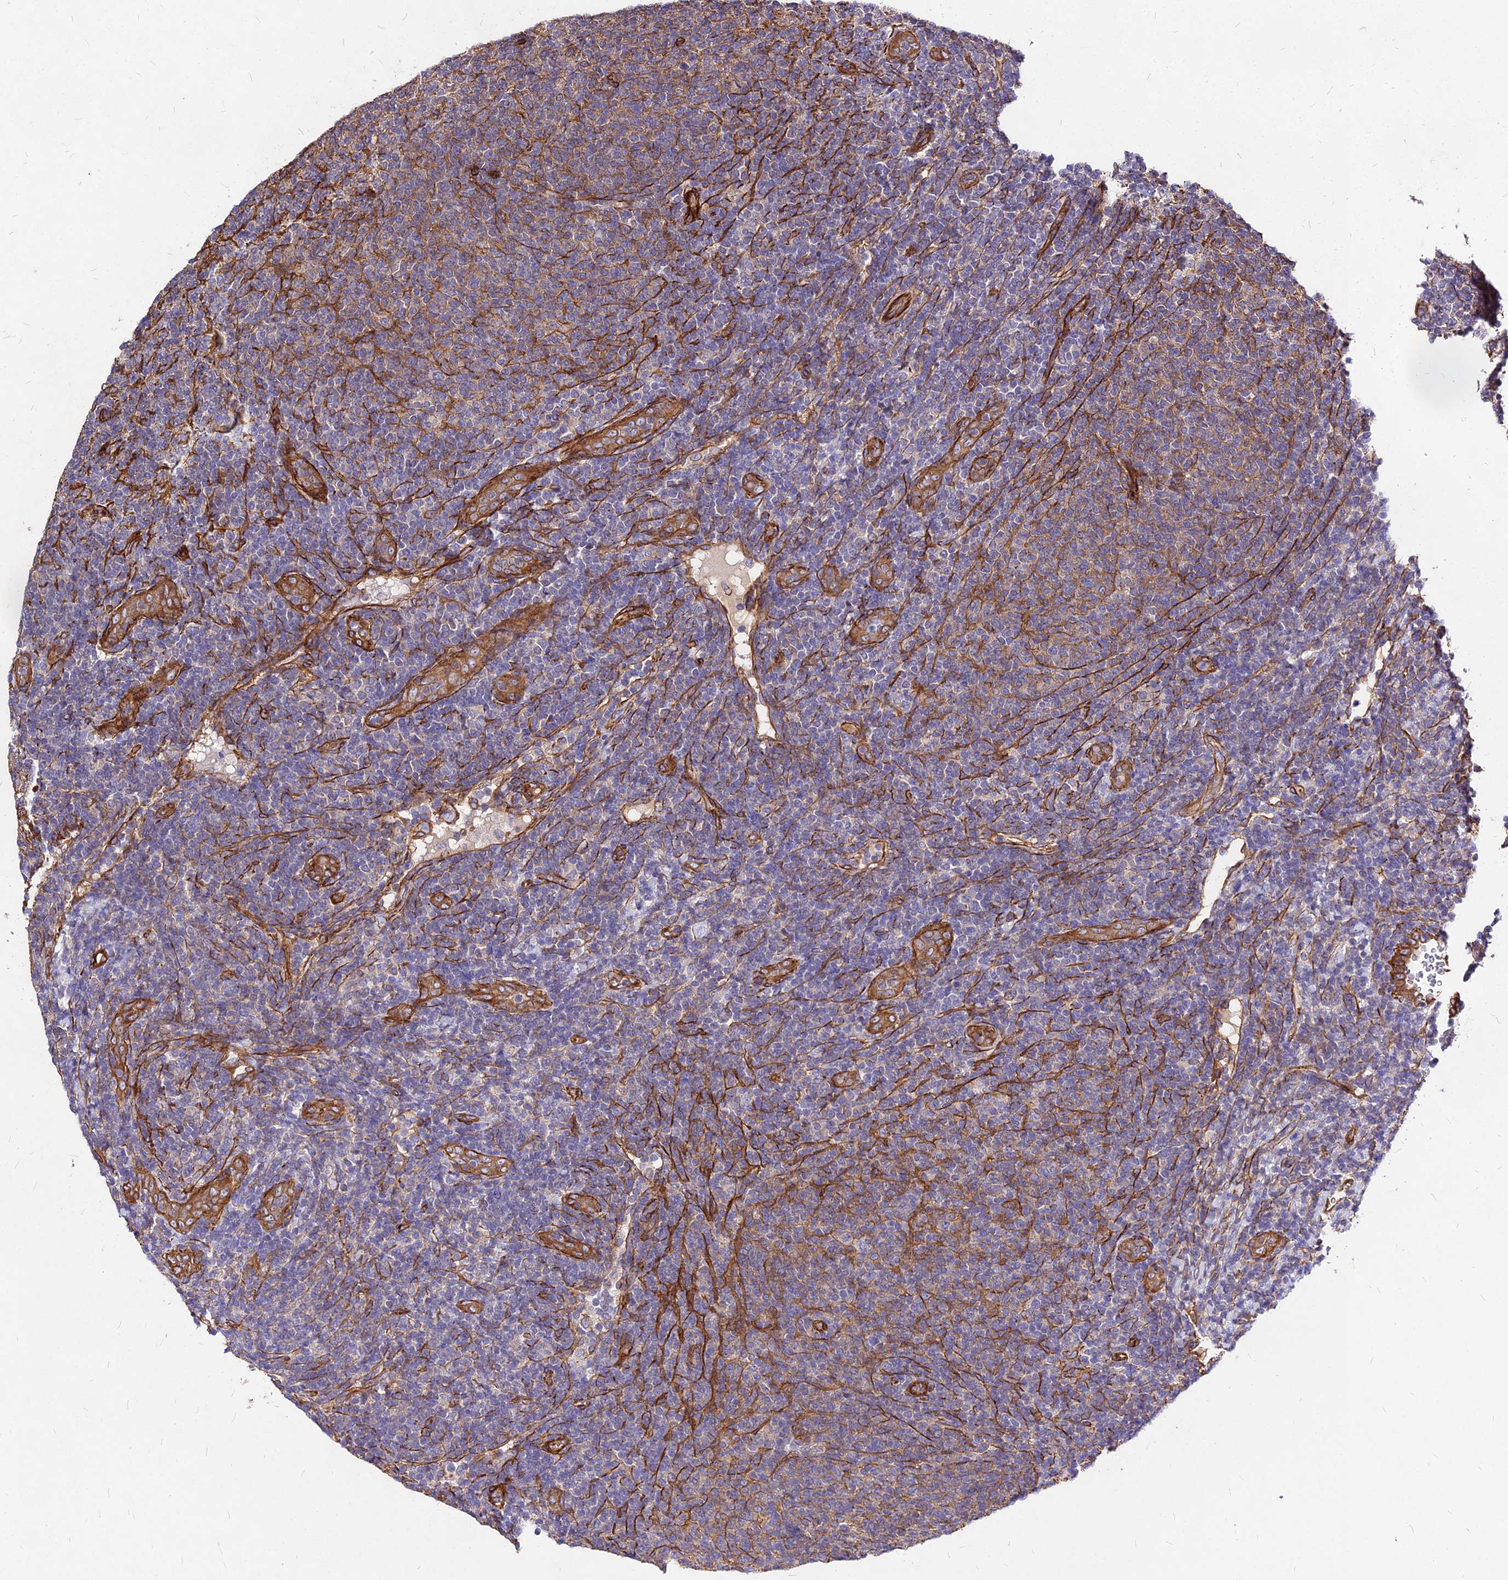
{"staining": {"intensity": "weak", "quantity": "25%-75%", "location": "cytoplasmic/membranous"}, "tissue": "lymphoma", "cell_type": "Tumor cells", "image_type": "cancer", "snomed": [{"axis": "morphology", "description": "Malignant lymphoma, non-Hodgkin's type, Low grade"}, {"axis": "topography", "description": "Lymph node"}], "caption": "Immunohistochemical staining of low-grade malignant lymphoma, non-Hodgkin's type shows low levels of weak cytoplasmic/membranous protein expression in about 25%-75% of tumor cells.", "gene": "EFCC1", "patient": {"sex": "male", "age": 66}}